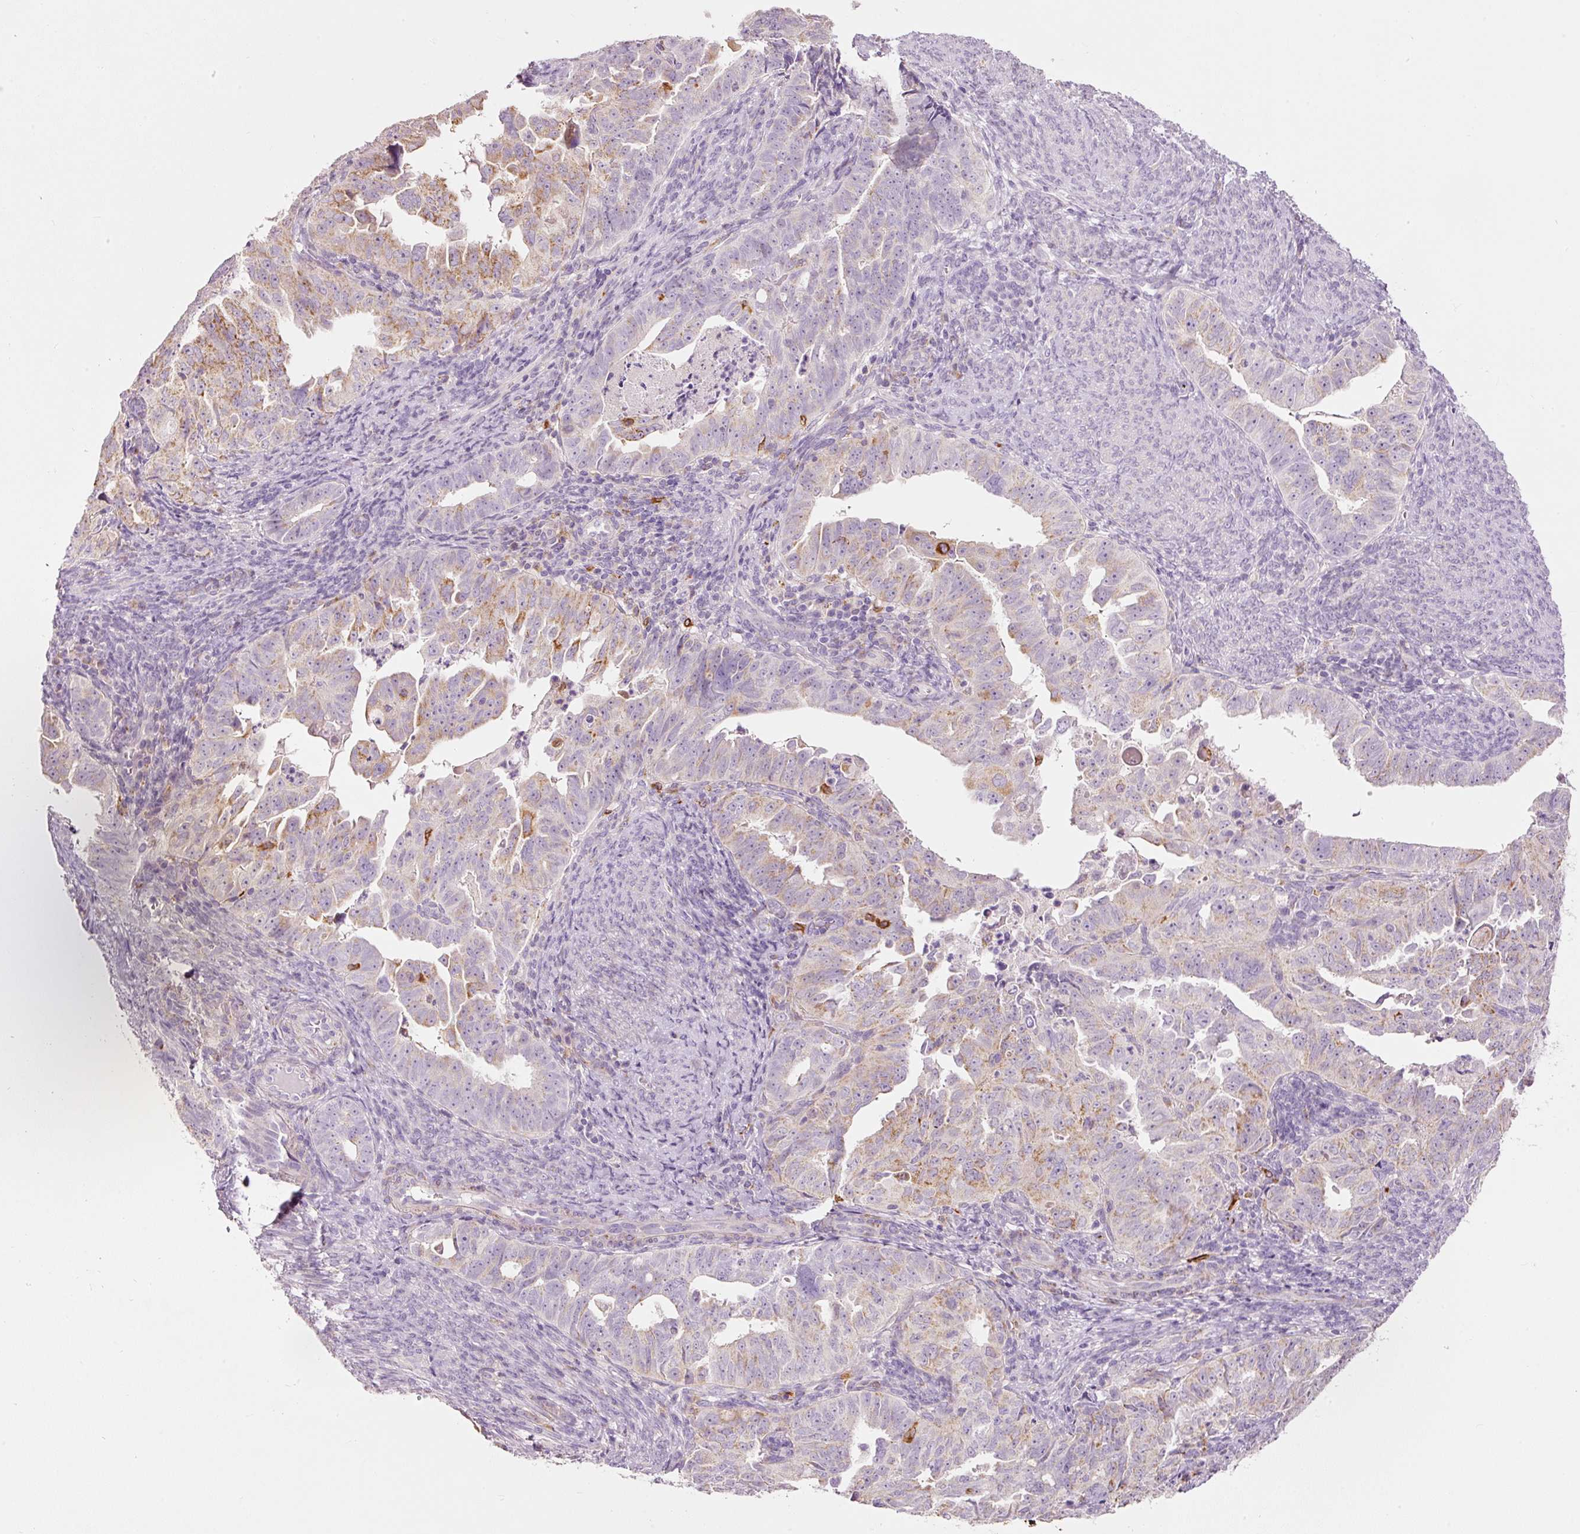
{"staining": {"intensity": "strong", "quantity": "<25%", "location": "cytoplasmic/membranous"}, "tissue": "endometrial cancer", "cell_type": "Tumor cells", "image_type": "cancer", "snomed": [{"axis": "morphology", "description": "Adenocarcinoma, NOS"}, {"axis": "topography", "description": "Endometrium"}], "caption": "A histopathology image of adenocarcinoma (endometrial) stained for a protein displays strong cytoplasmic/membranous brown staining in tumor cells.", "gene": "MTHFD2", "patient": {"sex": "female", "age": 65}}